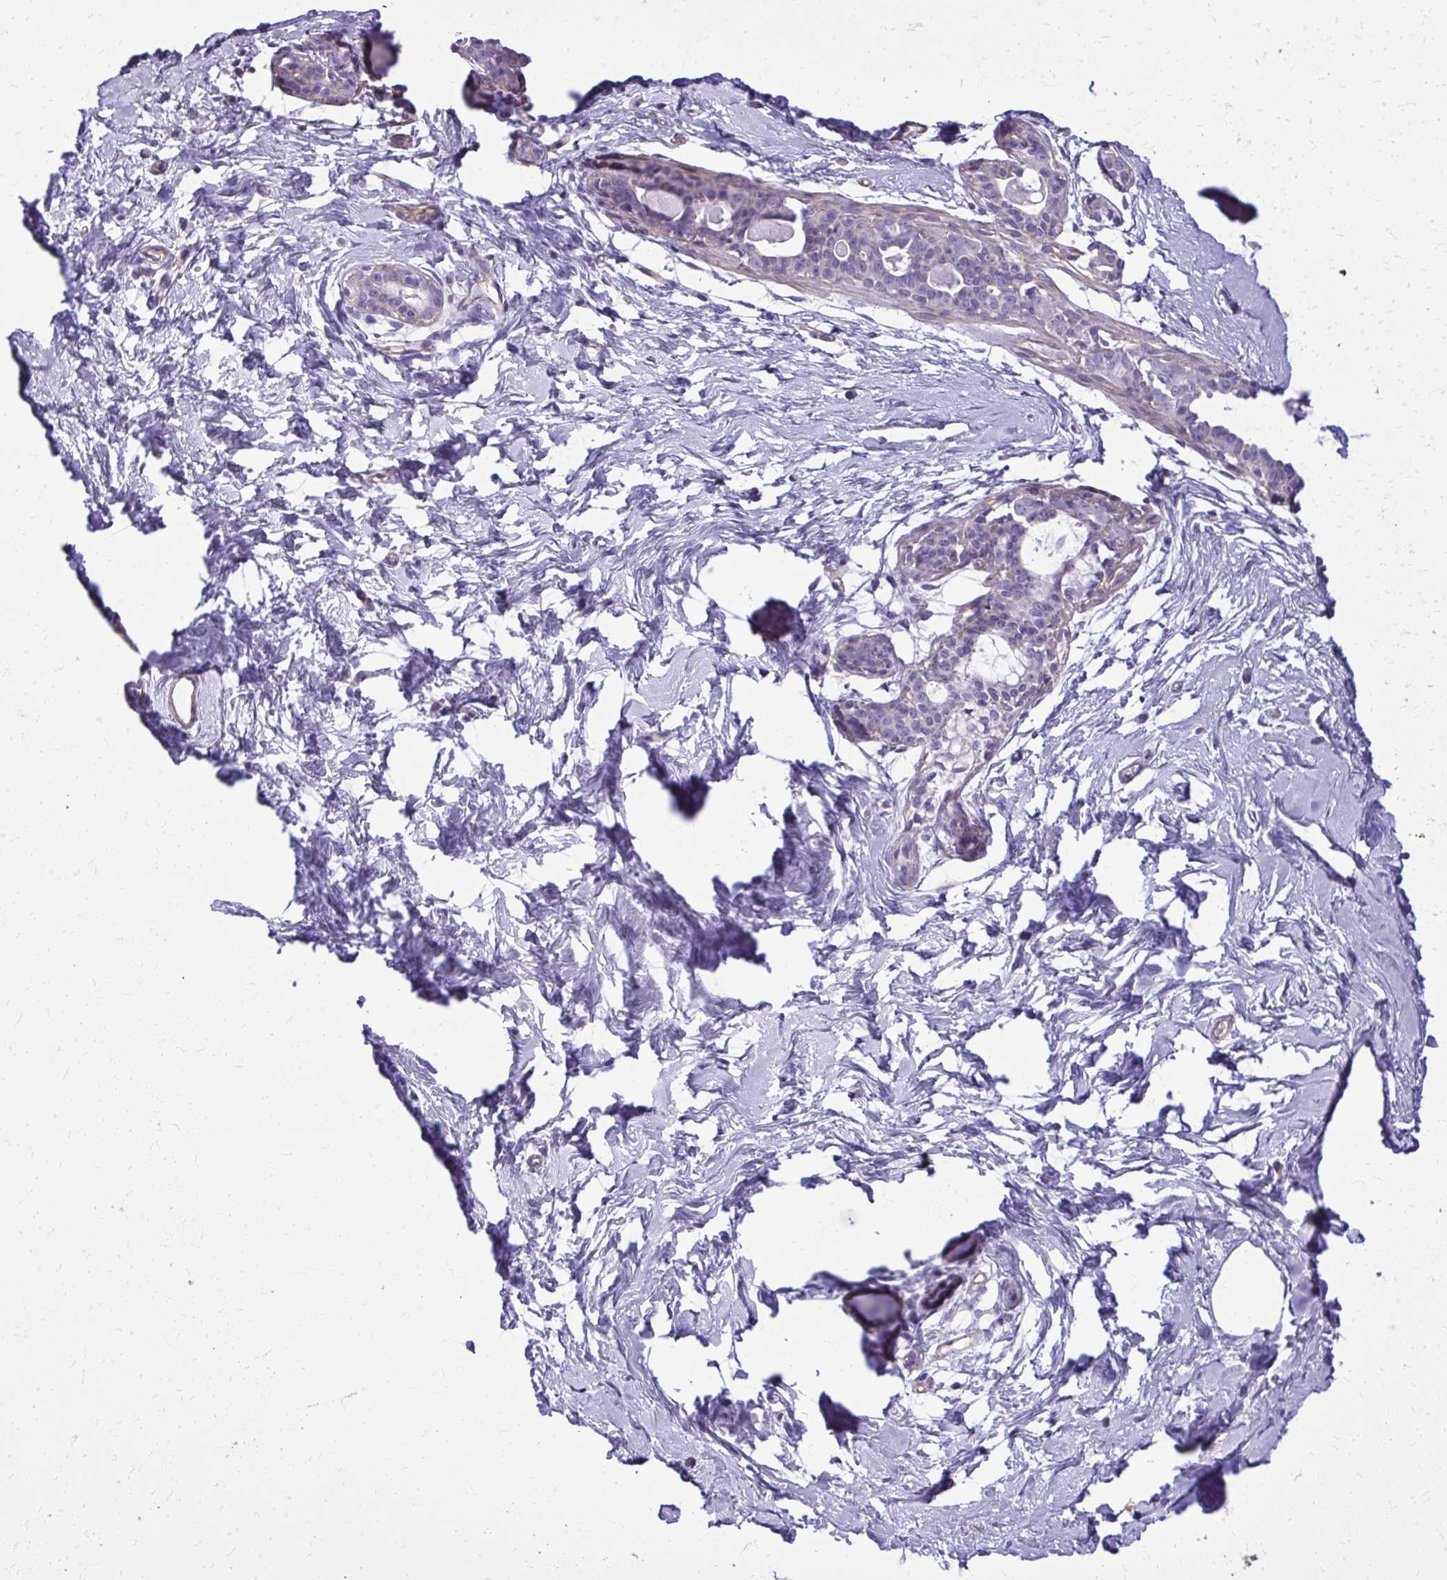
{"staining": {"intensity": "negative", "quantity": "none", "location": "none"}, "tissue": "breast", "cell_type": "Adipocytes", "image_type": "normal", "snomed": [{"axis": "morphology", "description": "Normal tissue, NOS"}, {"axis": "topography", "description": "Breast"}], "caption": "Photomicrograph shows no protein expression in adipocytes of unremarkable breast.", "gene": "RUNDC3B", "patient": {"sex": "female", "age": 45}}